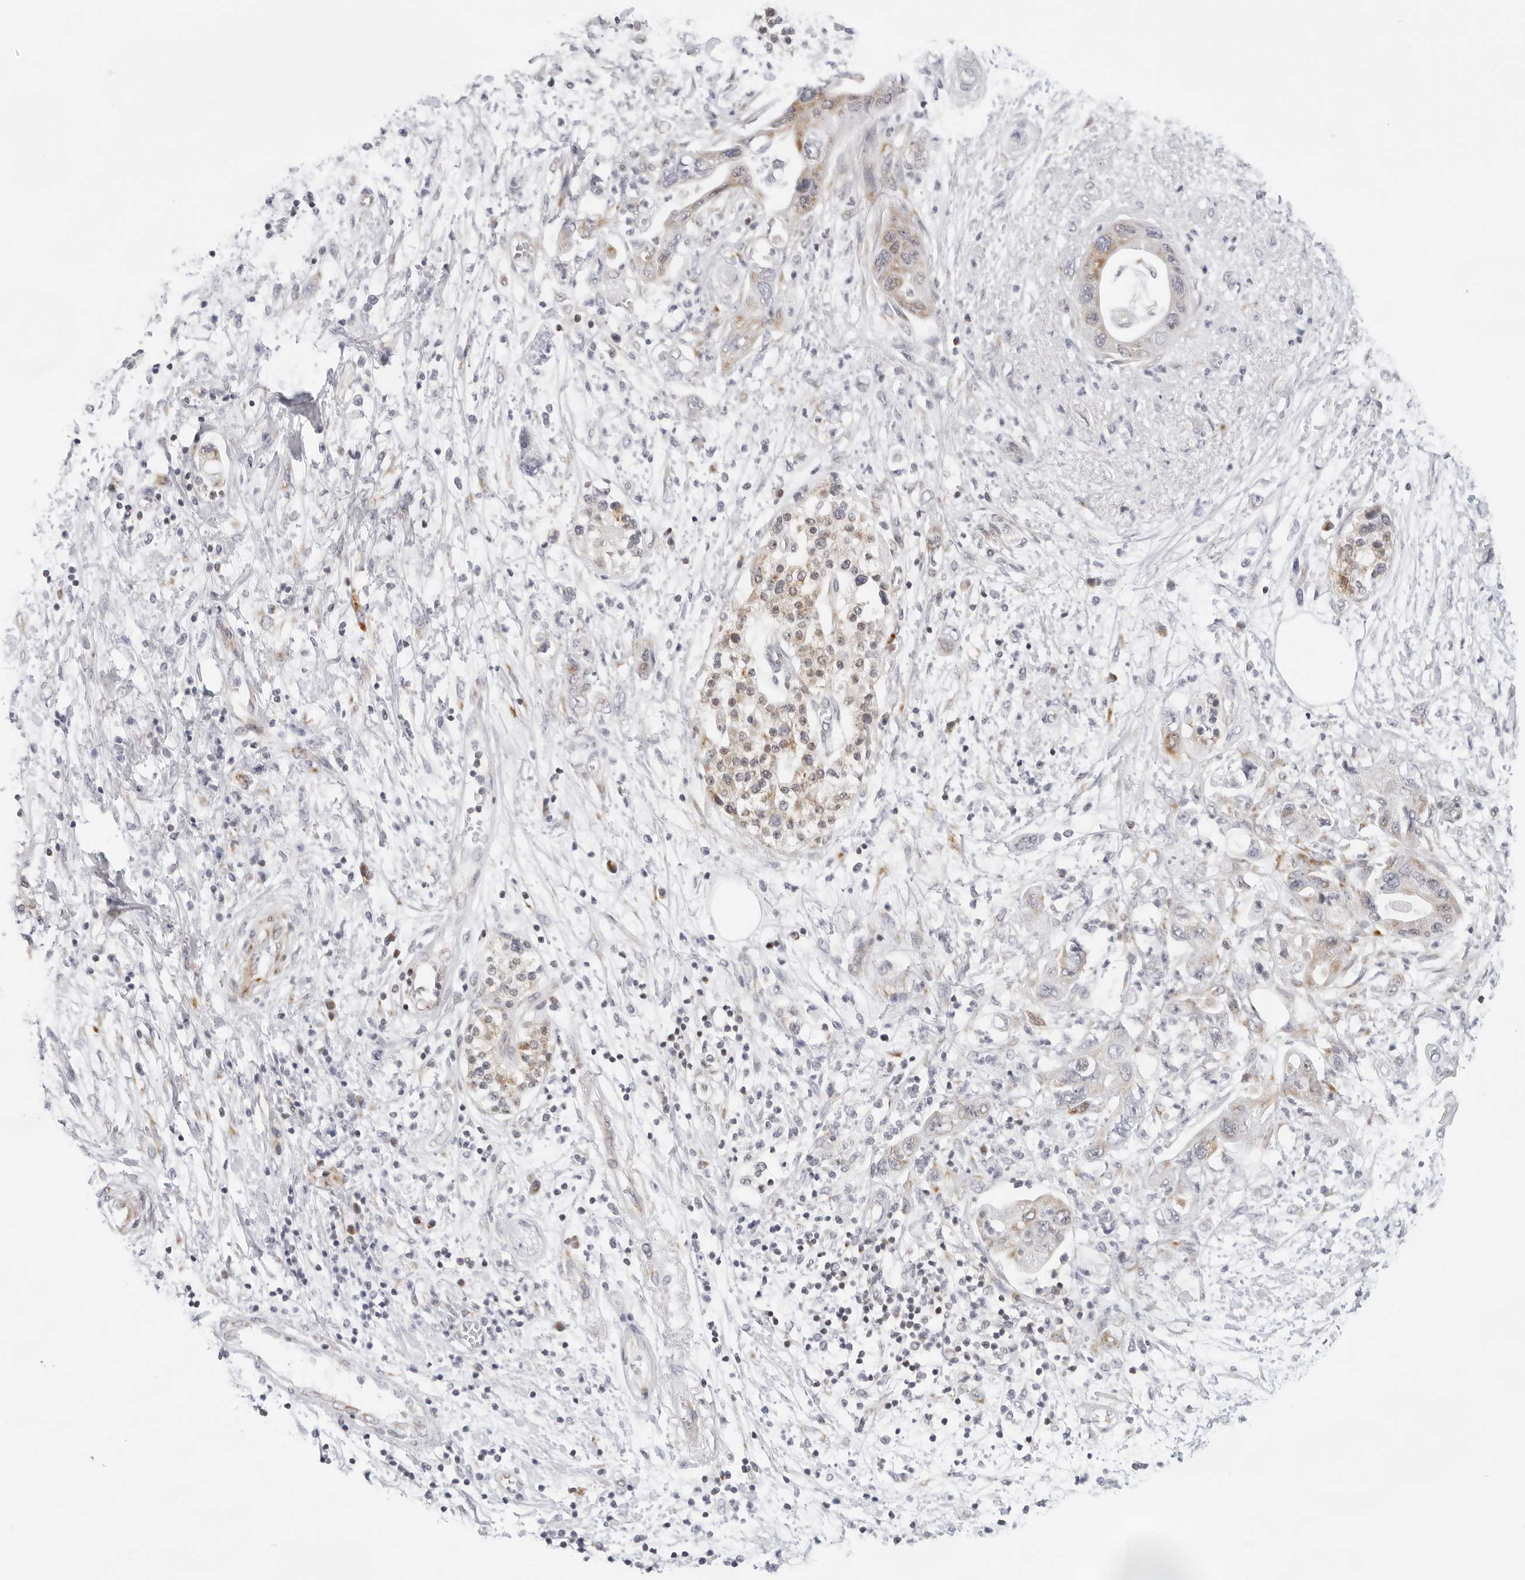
{"staining": {"intensity": "weak", "quantity": "25%-75%", "location": "cytoplasmic/membranous"}, "tissue": "pancreatic cancer", "cell_type": "Tumor cells", "image_type": "cancer", "snomed": [{"axis": "morphology", "description": "Adenocarcinoma, NOS"}, {"axis": "topography", "description": "Pancreas"}], "caption": "DAB immunohistochemical staining of pancreatic cancer (adenocarcinoma) demonstrates weak cytoplasmic/membranous protein expression in approximately 25%-75% of tumor cells. The staining was performed using DAB (3,3'-diaminobenzidine), with brown indicating positive protein expression. Nuclei are stained blue with hematoxylin.", "gene": "CIART", "patient": {"sex": "female", "age": 73}}